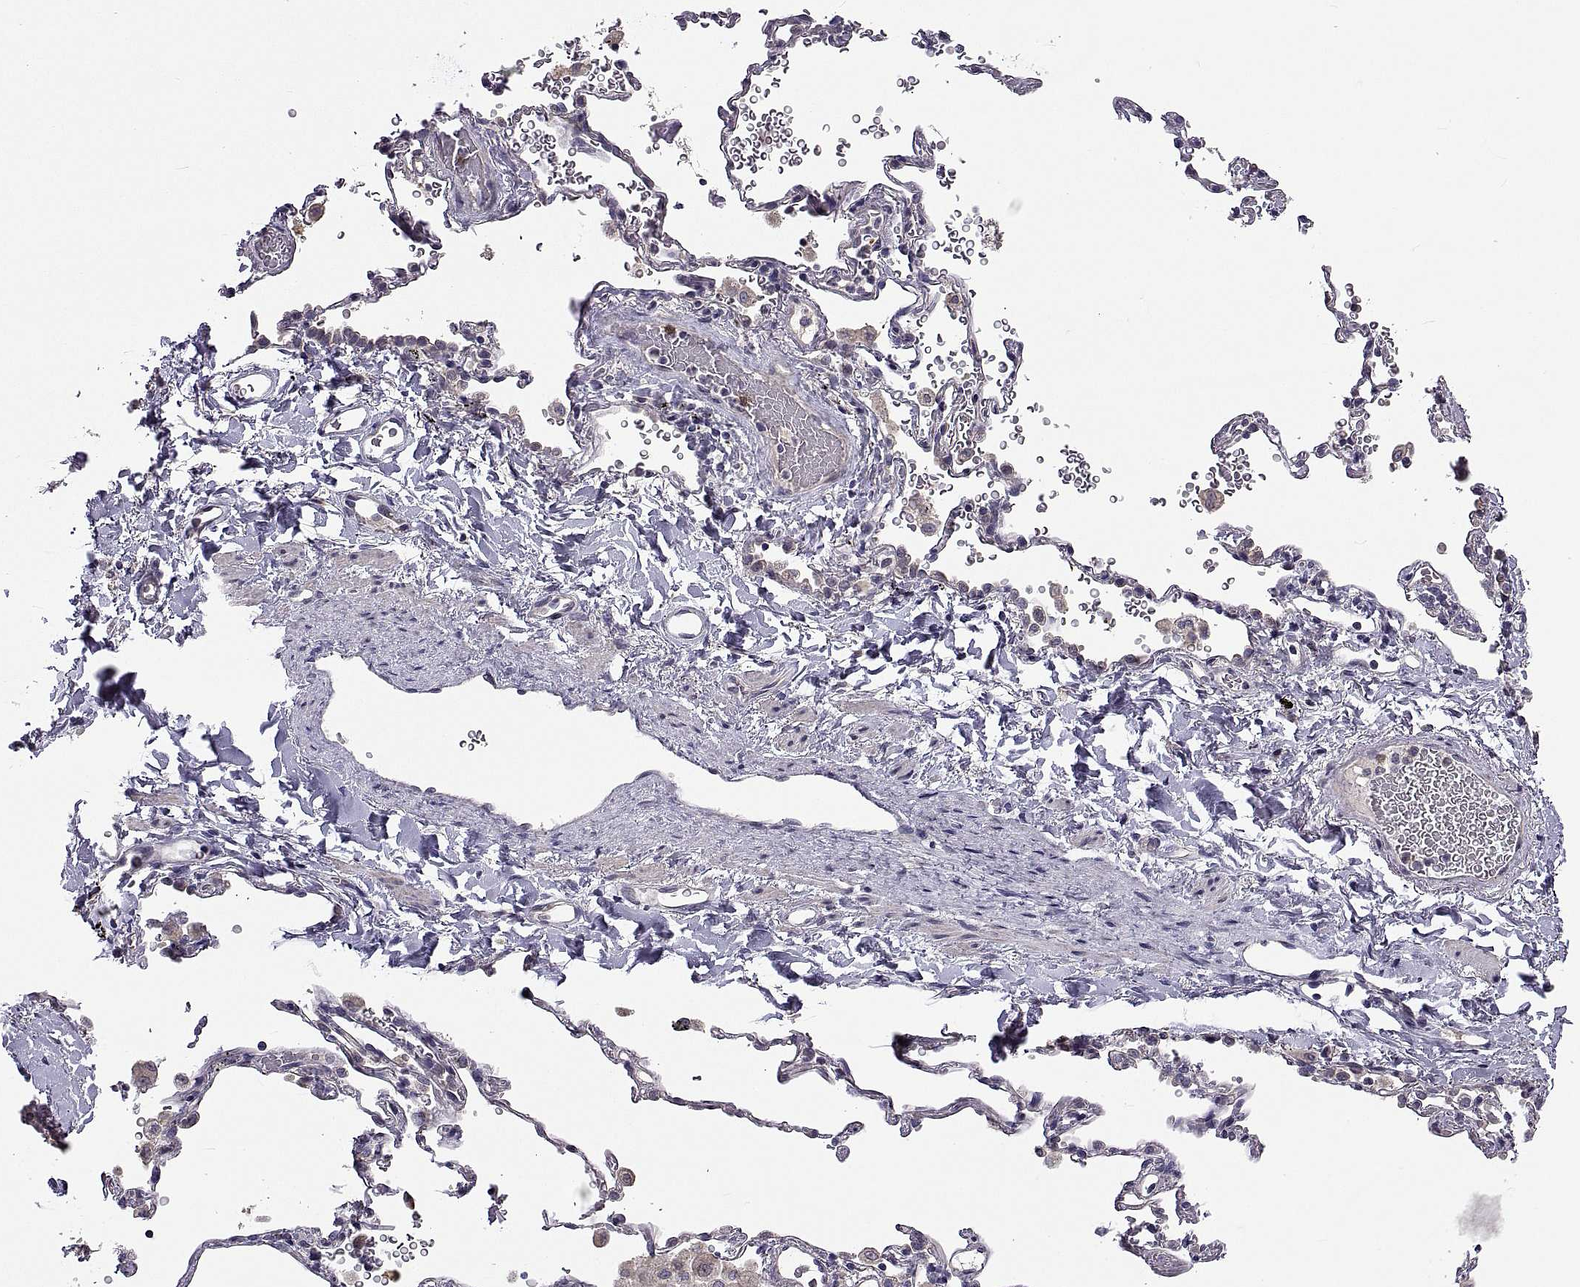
{"staining": {"intensity": "negative", "quantity": "none", "location": "none"}, "tissue": "adipose tissue", "cell_type": "Adipocytes", "image_type": "normal", "snomed": [{"axis": "morphology", "description": "Normal tissue, NOS"}, {"axis": "morphology", "description": "Adenocarcinoma, NOS"}, {"axis": "topography", "description": "Cartilage tissue"}, {"axis": "topography", "description": "Lung"}], "caption": "Adipose tissue stained for a protein using immunohistochemistry (IHC) displays no staining adipocytes.", "gene": "NPTX2", "patient": {"sex": "male", "age": 59}}